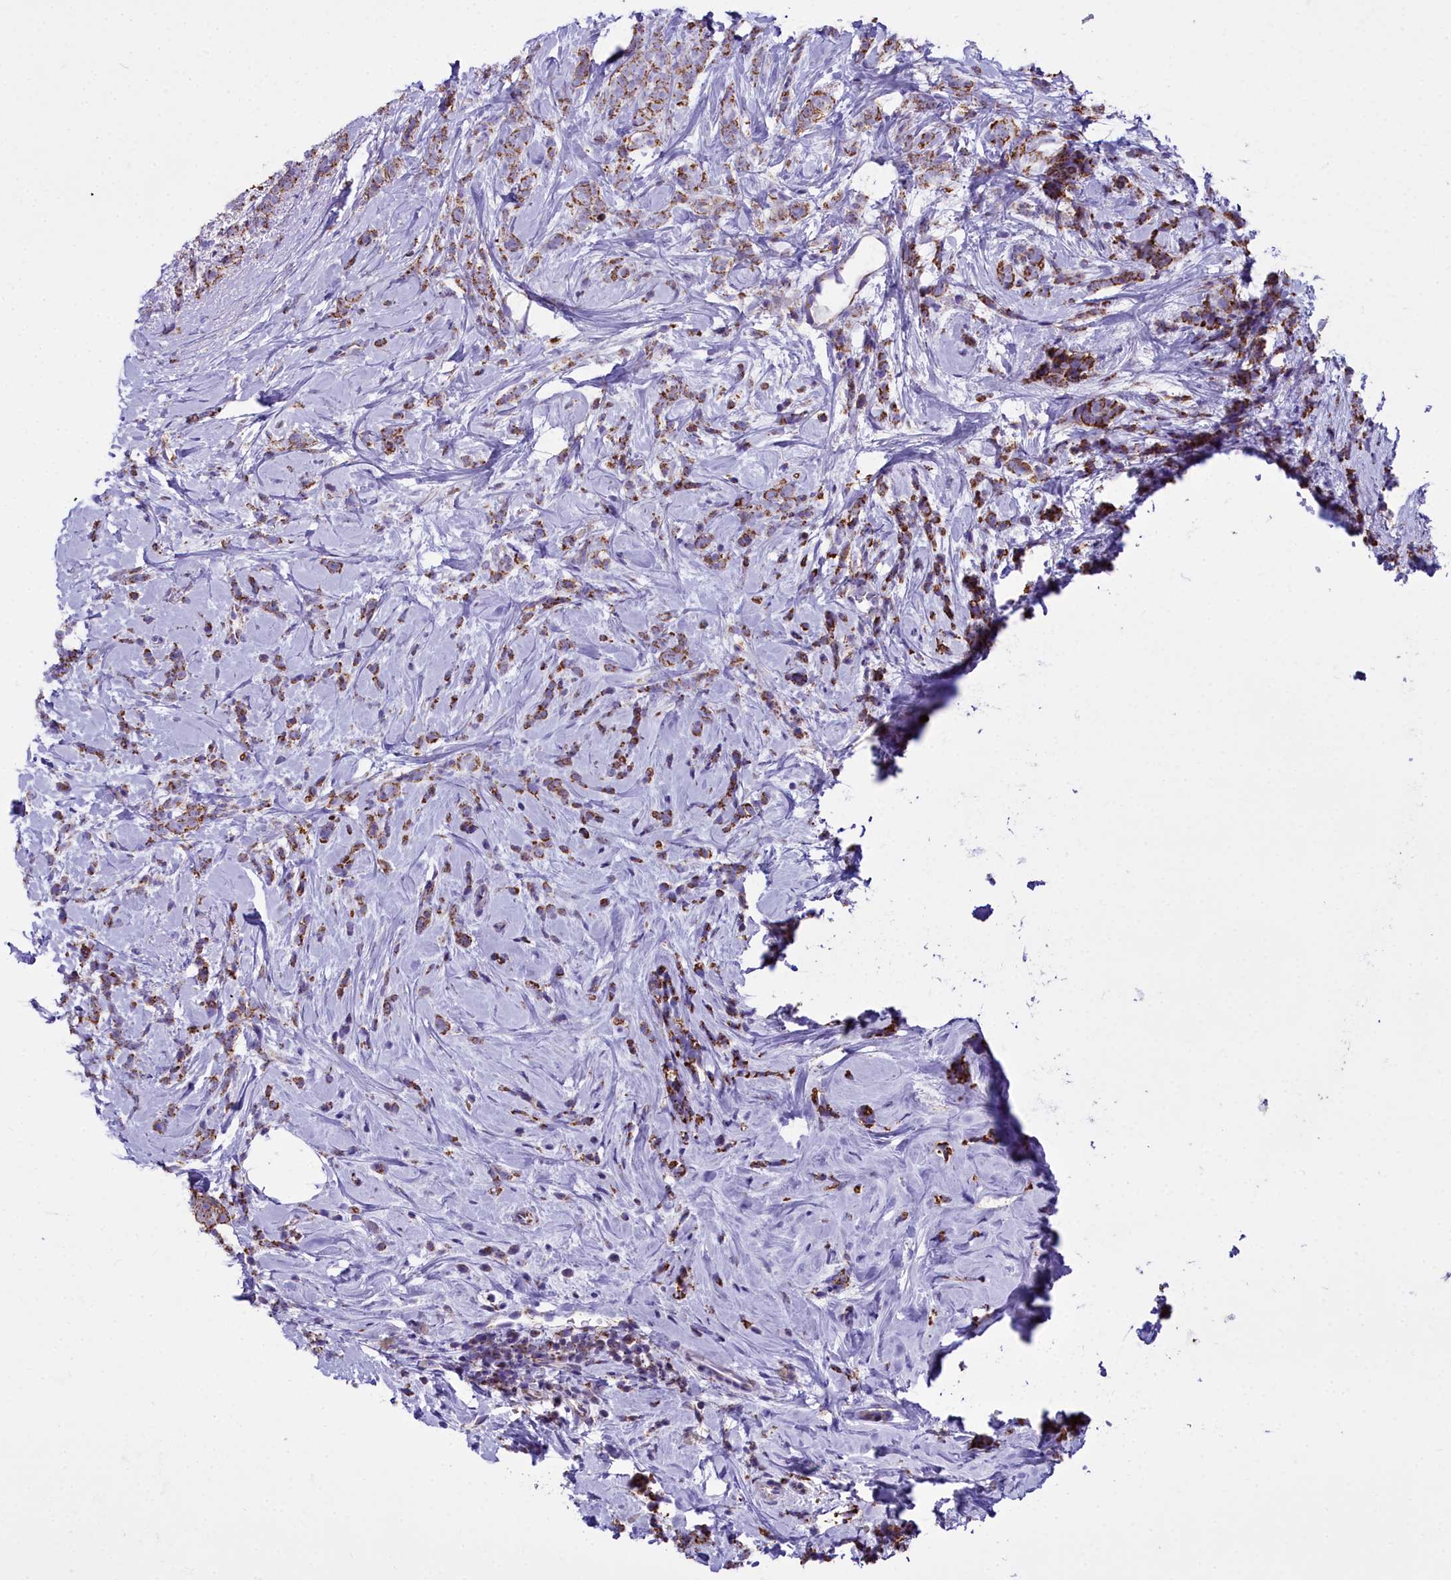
{"staining": {"intensity": "moderate", "quantity": ">75%", "location": "cytoplasmic/membranous"}, "tissue": "breast cancer", "cell_type": "Tumor cells", "image_type": "cancer", "snomed": [{"axis": "morphology", "description": "Lobular carcinoma"}, {"axis": "topography", "description": "Breast"}], "caption": "IHC staining of breast cancer, which demonstrates medium levels of moderate cytoplasmic/membranous staining in about >75% of tumor cells indicating moderate cytoplasmic/membranous protein positivity. The staining was performed using DAB (brown) for protein detection and nuclei were counterstained in hematoxylin (blue).", "gene": "WDFY3", "patient": {"sex": "female", "age": 58}}